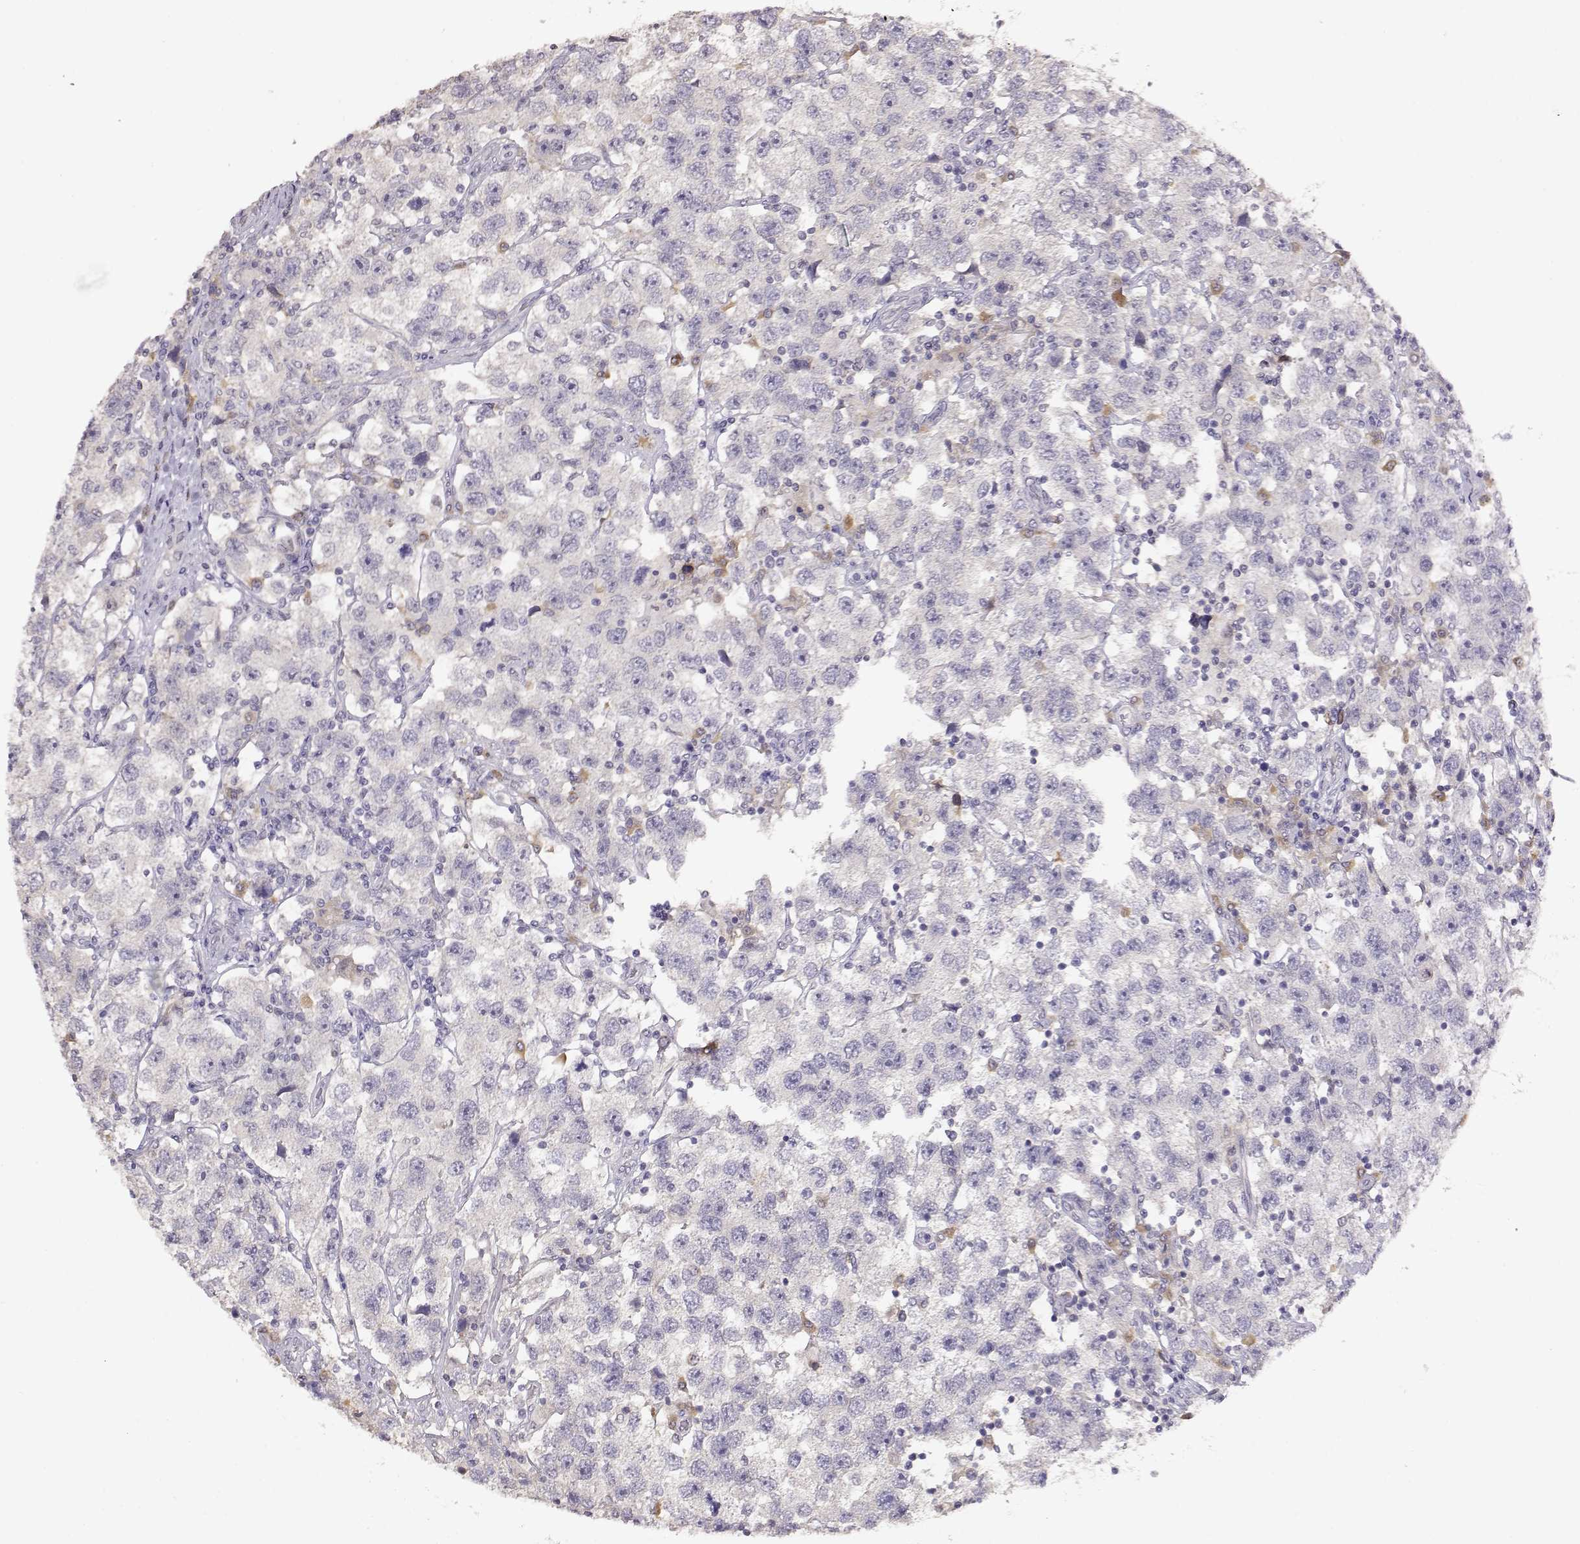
{"staining": {"intensity": "negative", "quantity": "none", "location": "none"}, "tissue": "testis cancer", "cell_type": "Tumor cells", "image_type": "cancer", "snomed": [{"axis": "morphology", "description": "Seminoma, NOS"}, {"axis": "topography", "description": "Testis"}], "caption": "Immunohistochemistry micrograph of human testis cancer (seminoma) stained for a protein (brown), which demonstrates no expression in tumor cells. (DAB (3,3'-diaminobenzidine) immunohistochemistry visualized using brightfield microscopy, high magnification).", "gene": "TACR1", "patient": {"sex": "male", "age": 26}}